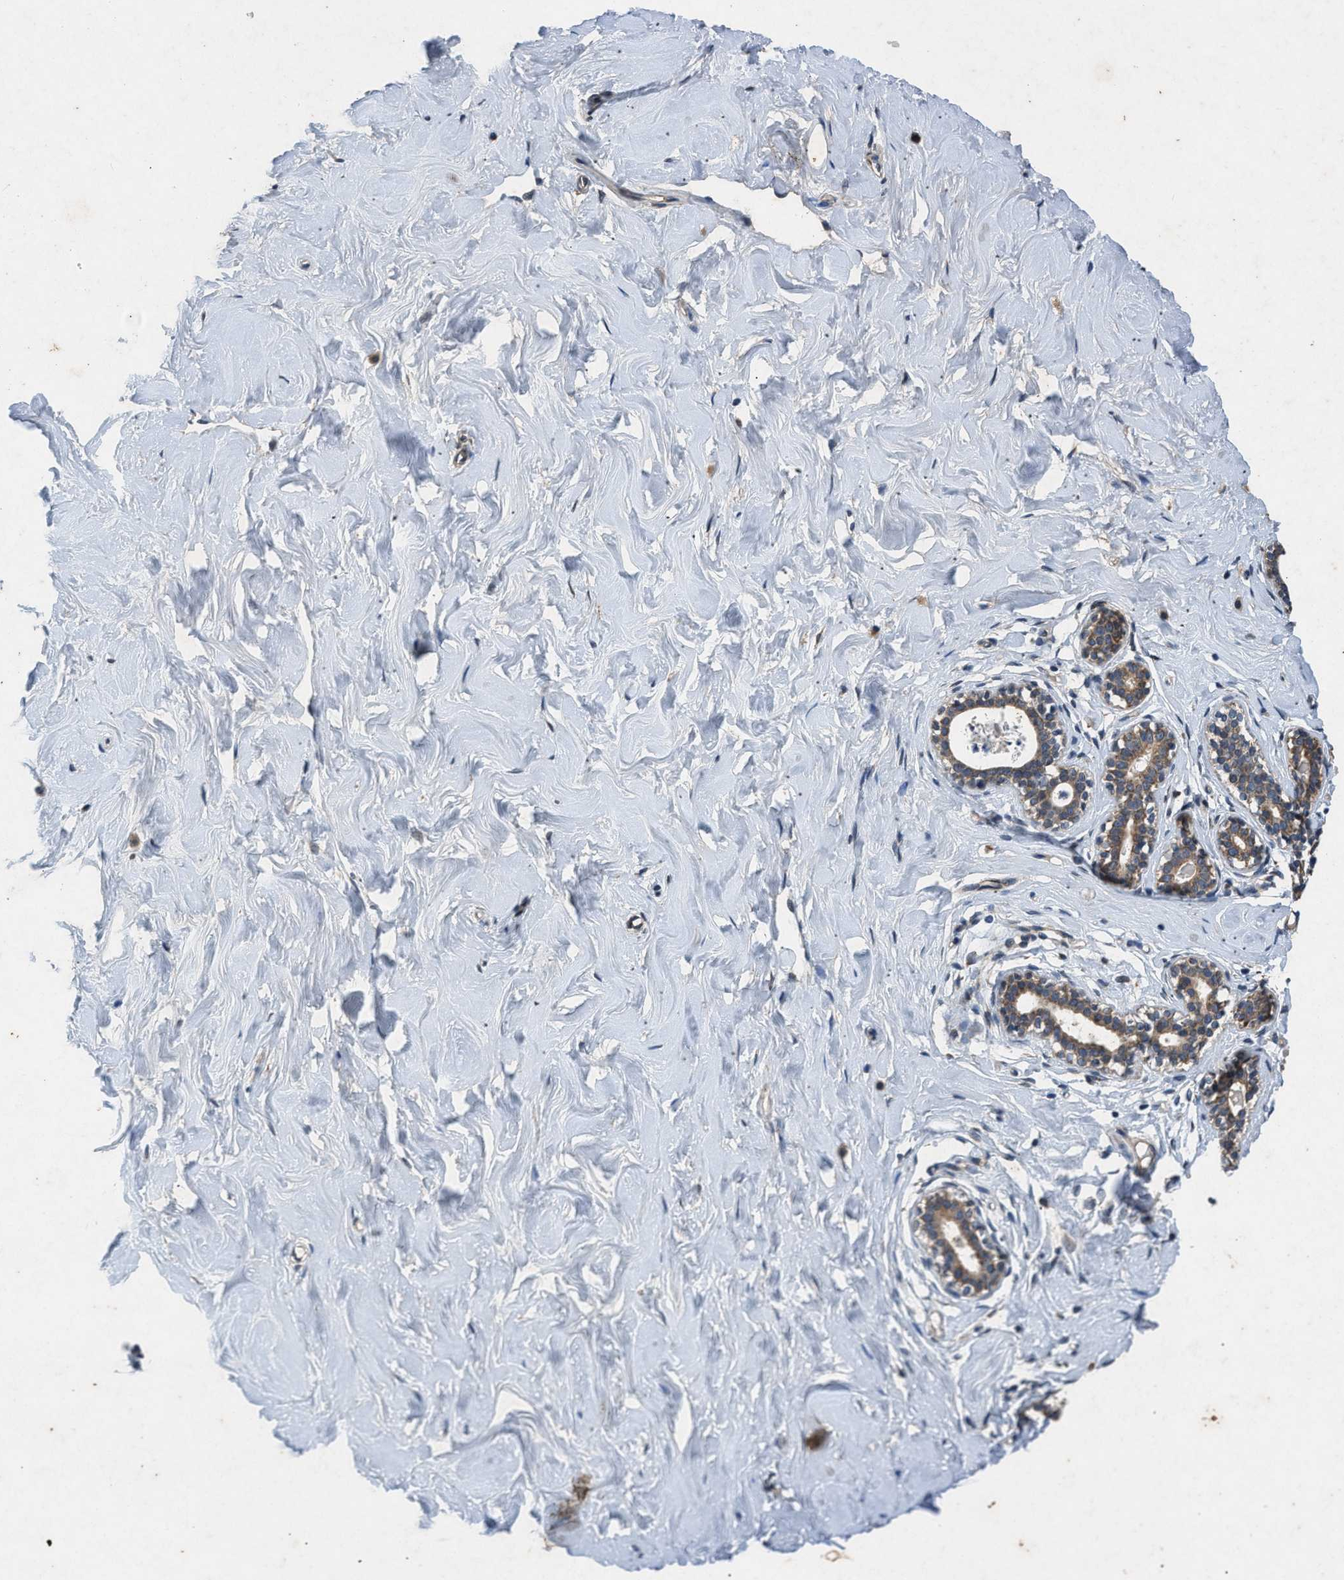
{"staining": {"intensity": "negative", "quantity": "none", "location": "none"}, "tissue": "breast", "cell_type": "Adipocytes", "image_type": "normal", "snomed": [{"axis": "morphology", "description": "Normal tissue, NOS"}, {"axis": "topography", "description": "Breast"}], "caption": "This image is of benign breast stained with immunohistochemistry (IHC) to label a protein in brown with the nuclei are counter-stained blue. There is no expression in adipocytes. The staining was performed using DAB to visualize the protein expression in brown, while the nuclei were stained in blue with hematoxylin (Magnification: 20x).", "gene": "PRKG2", "patient": {"sex": "female", "age": 23}}